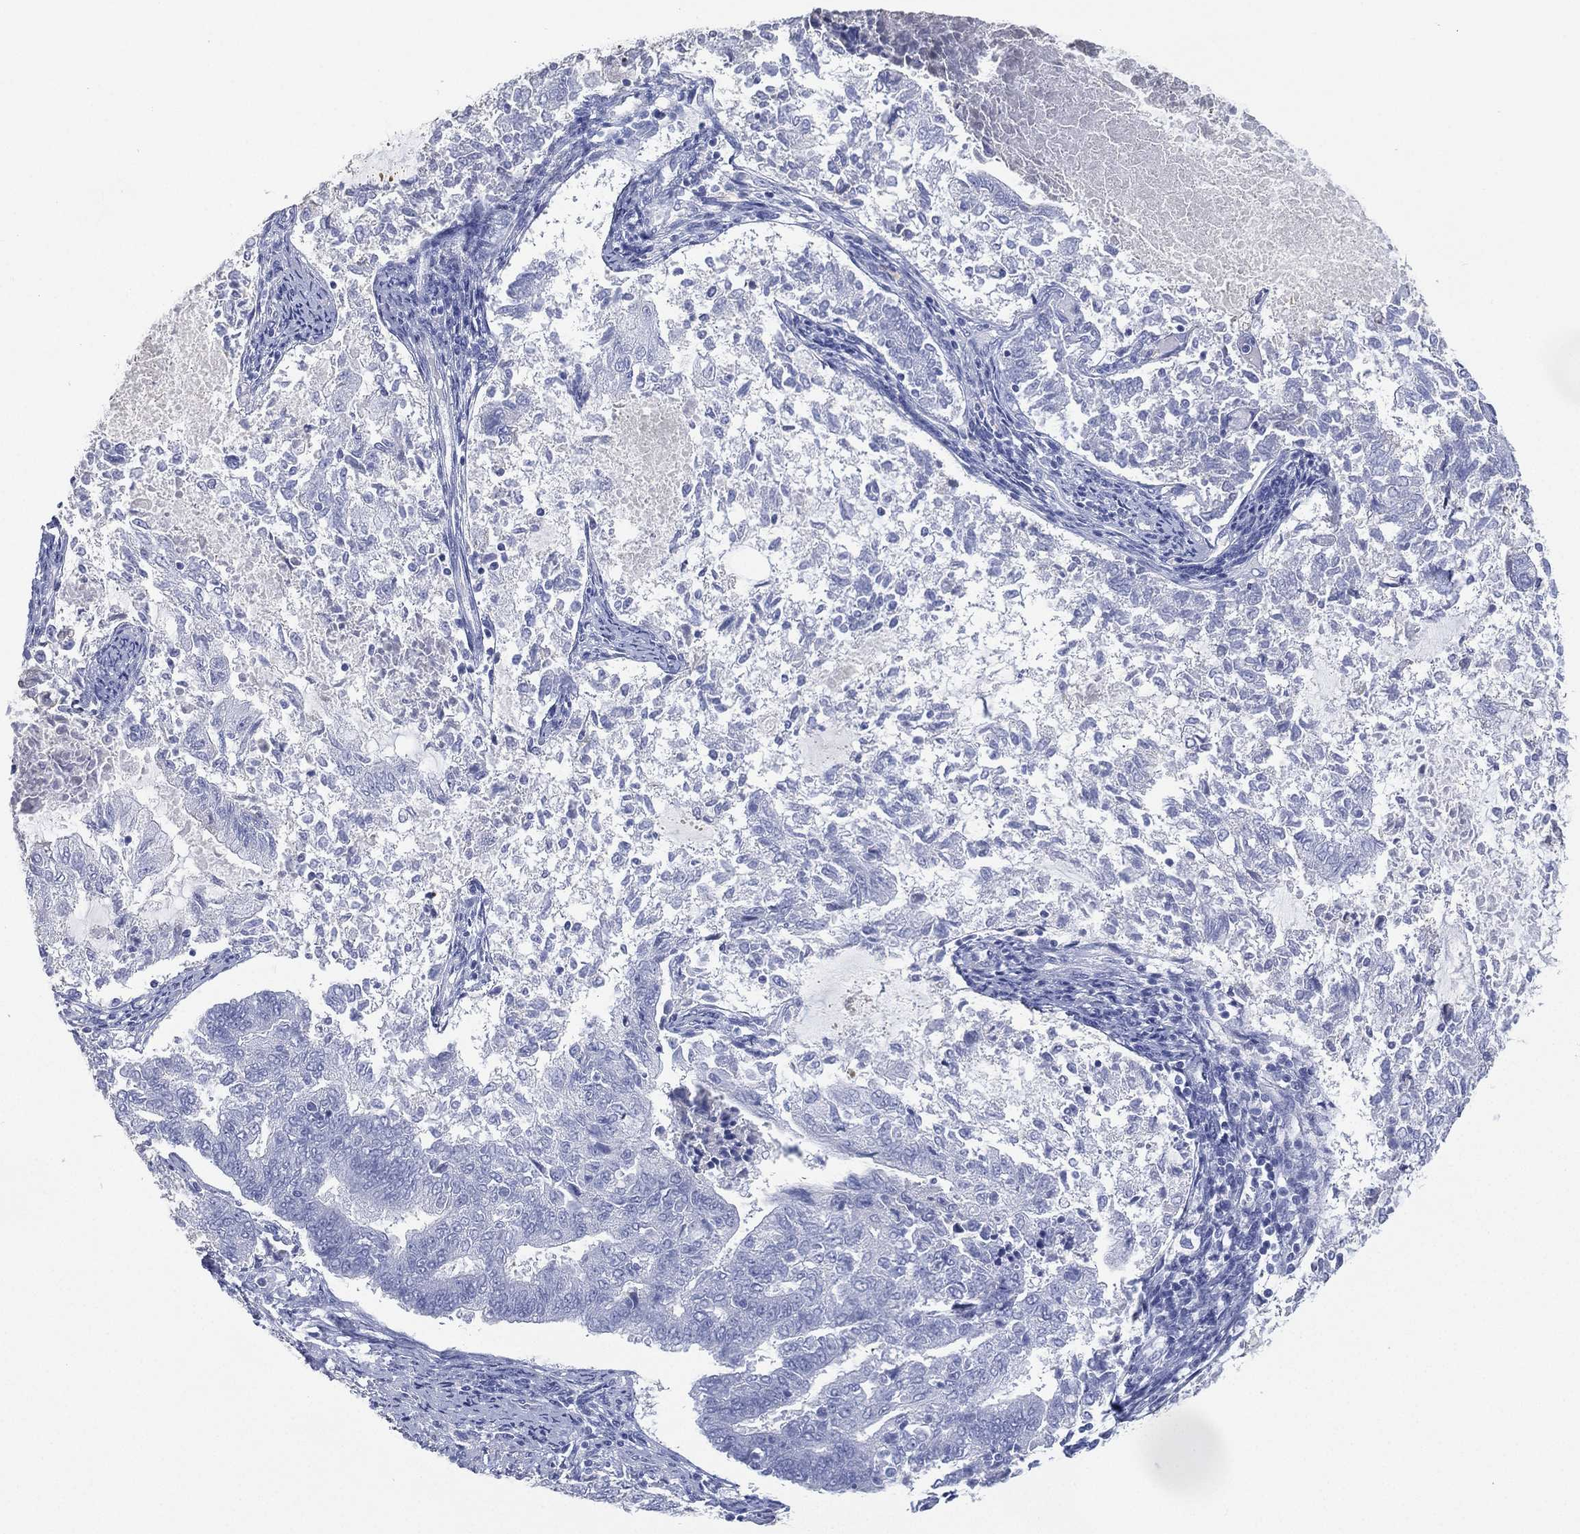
{"staining": {"intensity": "negative", "quantity": "none", "location": "none"}, "tissue": "endometrial cancer", "cell_type": "Tumor cells", "image_type": "cancer", "snomed": [{"axis": "morphology", "description": "Adenocarcinoma, NOS"}, {"axis": "topography", "description": "Endometrium"}], "caption": "Micrograph shows no protein expression in tumor cells of adenocarcinoma (endometrial) tissue.", "gene": "FMO1", "patient": {"sex": "female", "age": 65}}